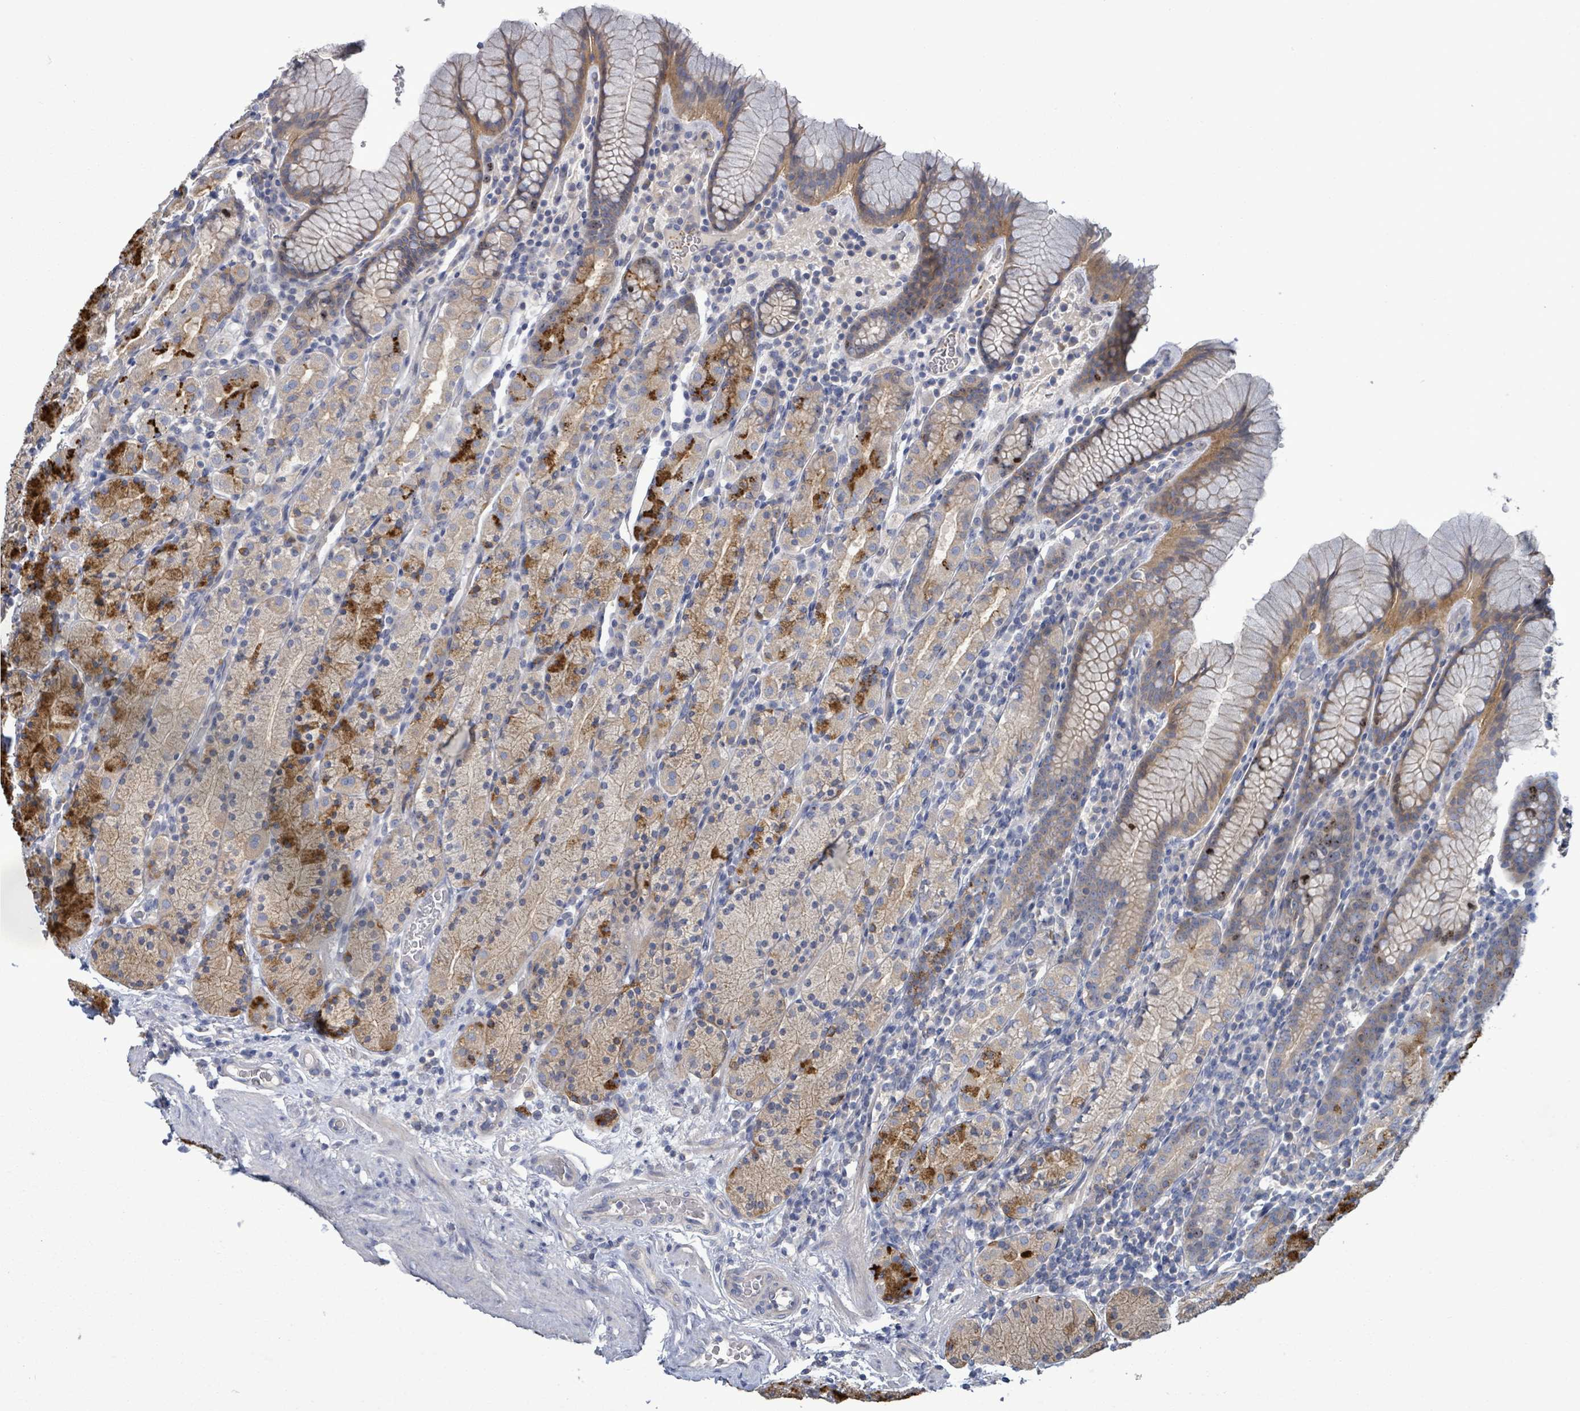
{"staining": {"intensity": "strong", "quantity": "<25%", "location": "cytoplasmic/membranous,nuclear"}, "tissue": "stomach", "cell_type": "Glandular cells", "image_type": "normal", "snomed": [{"axis": "morphology", "description": "Normal tissue, NOS"}, {"axis": "topography", "description": "Stomach, upper"}, {"axis": "topography", "description": "Stomach"}], "caption": "Stomach stained with DAB immunohistochemistry displays medium levels of strong cytoplasmic/membranous,nuclear positivity in approximately <25% of glandular cells.", "gene": "HRAS", "patient": {"sex": "male", "age": 62}}